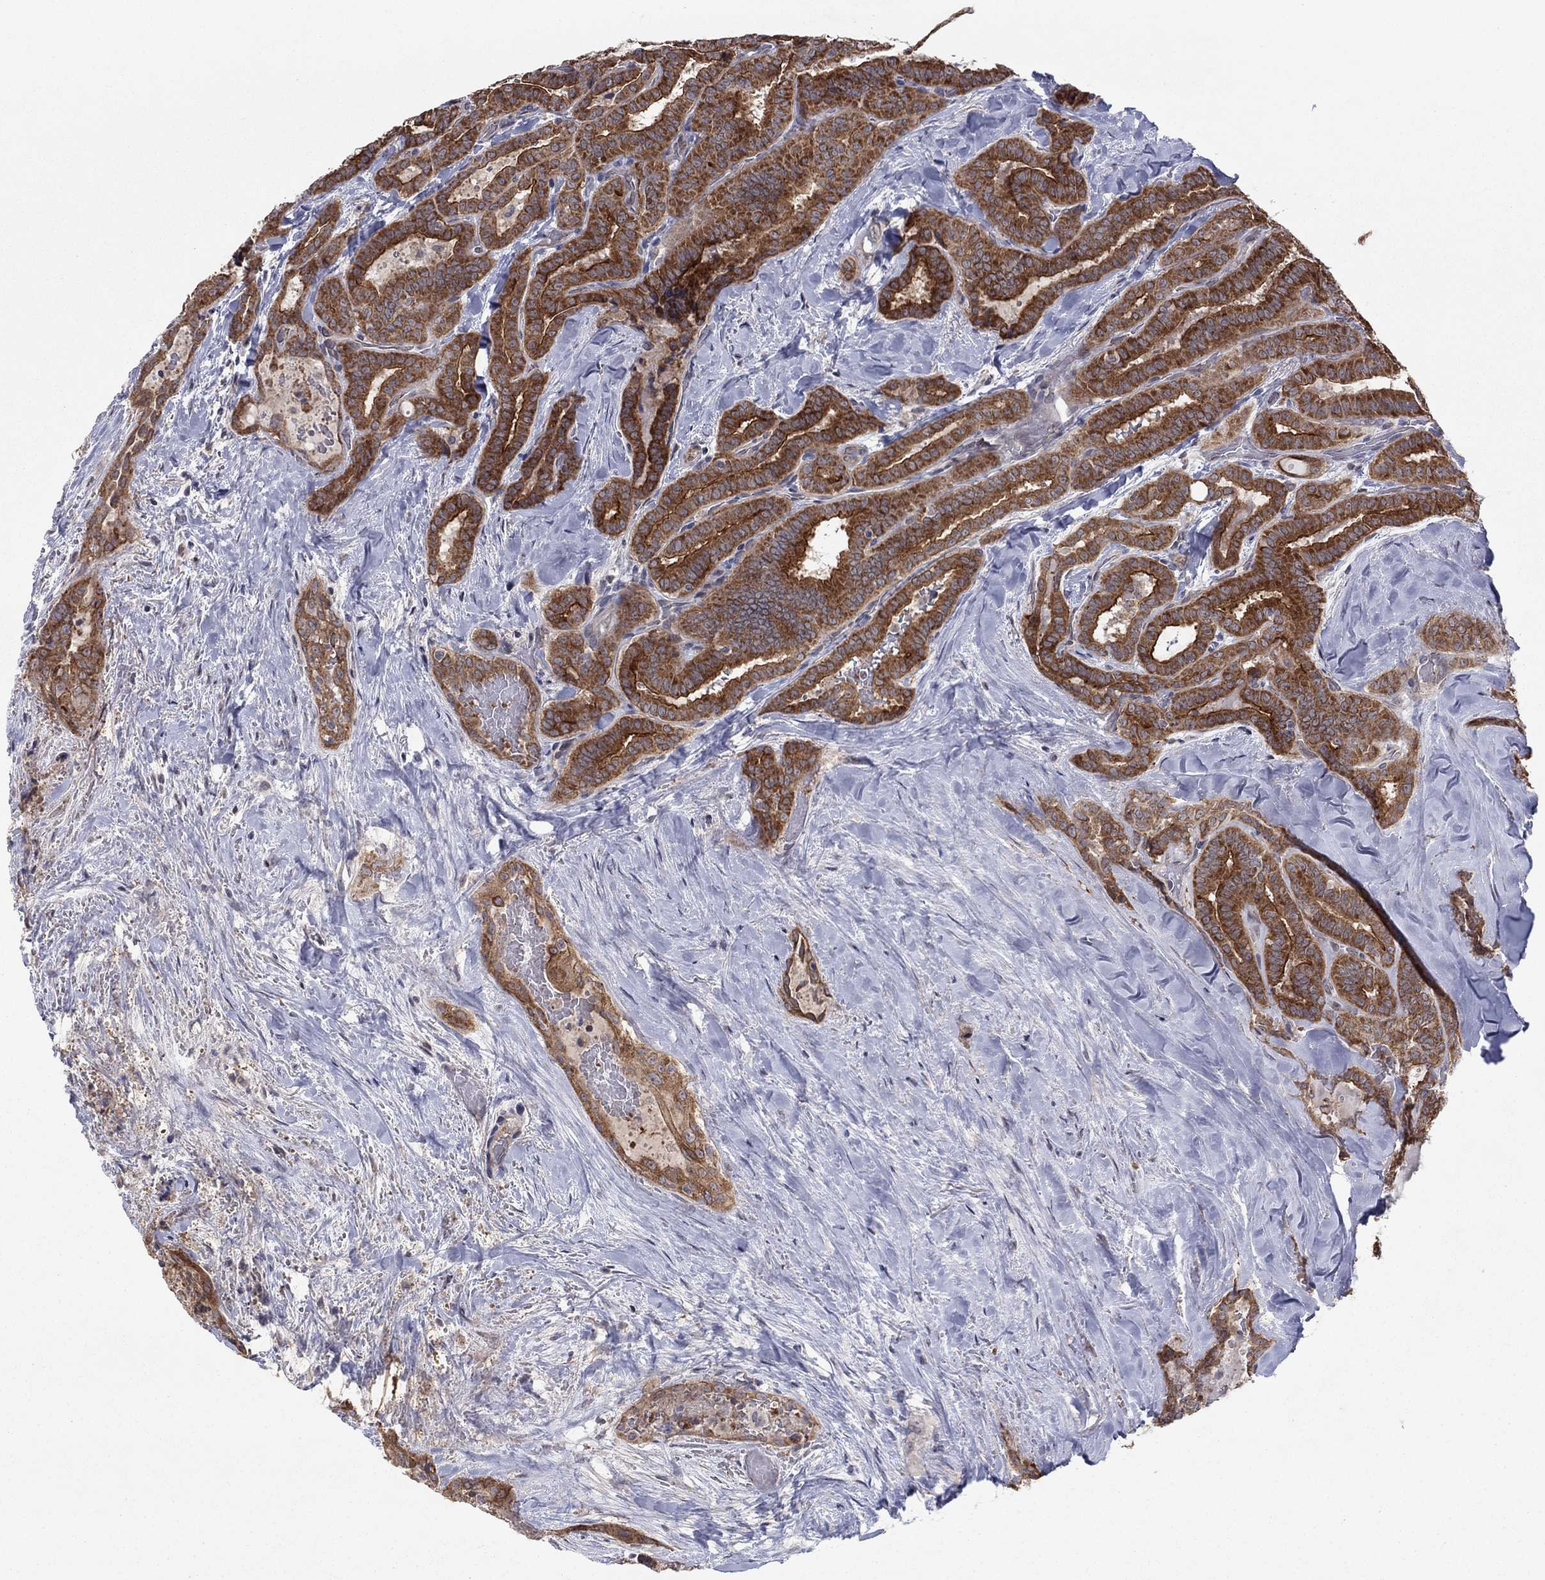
{"staining": {"intensity": "strong", "quantity": ">75%", "location": "cytoplasmic/membranous"}, "tissue": "thyroid cancer", "cell_type": "Tumor cells", "image_type": "cancer", "snomed": [{"axis": "morphology", "description": "Papillary adenocarcinoma, NOS"}, {"axis": "topography", "description": "Thyroid gland"}], "caption": "A photomicrograph showing strong cytoplasmic/membranous positivity in approximately >75% of tumor cells in papillary adenocarcinoma (thyroid), as visualized by brown immunohistochemical staining.", "gene": "CRACDL", "patient": {"sex": "female", "age": 39}}